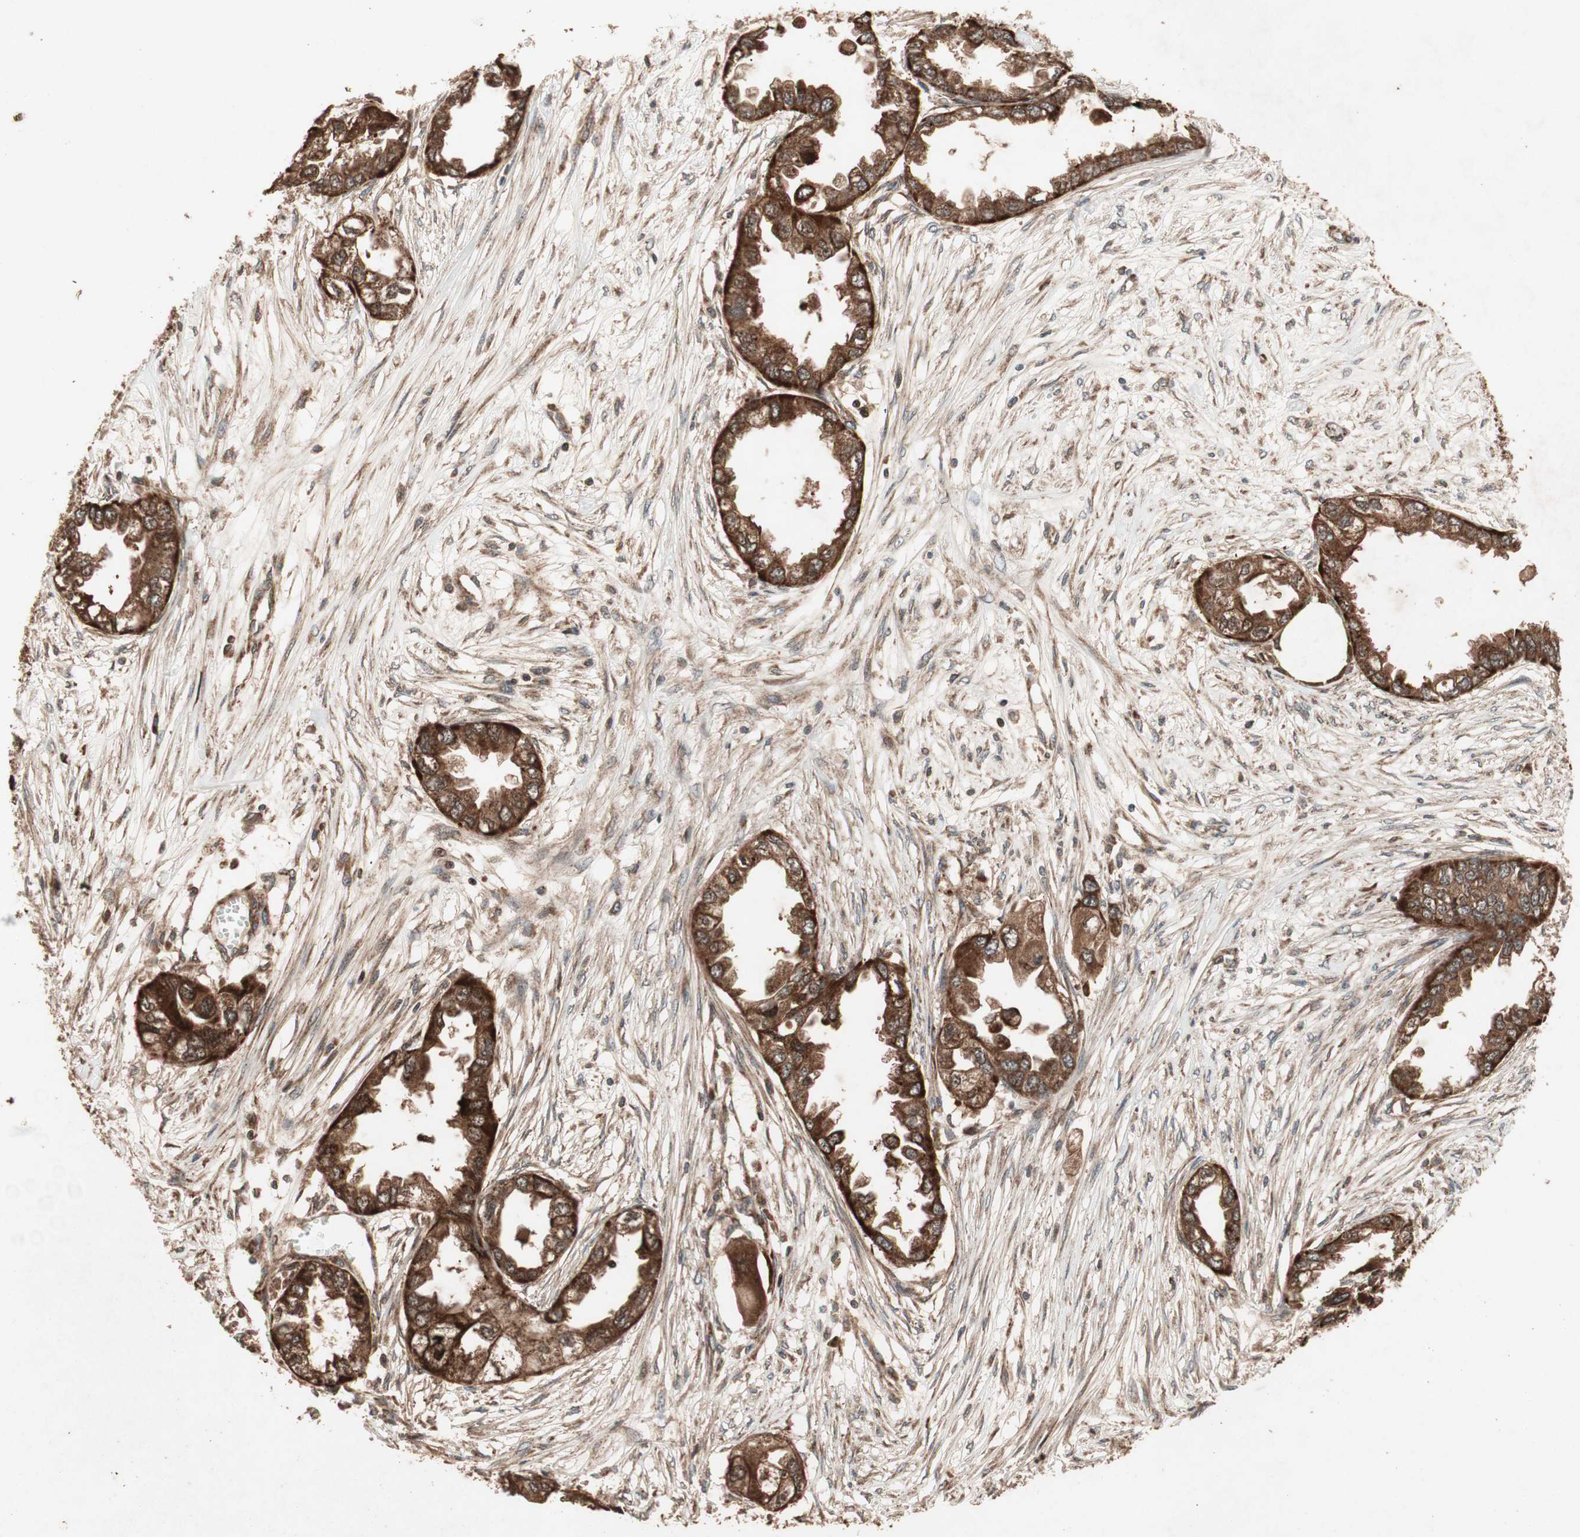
{"staining": {"intensity": "strong", "quantity": ">75%", "location": "cytoplasmic/membranous"}, "tissue": "endometrial cancer", "cell_type": "Tumor cells", "image_type": "cancer", "snomed": [{"axis": "morphology", "description": "Adenocarcinoma, NOS"}, {"axis": "topography", "description": "Endometrium"}], "caption": "The micrograph demonstrates a brown stain indicating the presence of a protein in the cytoplasmic/membranous of tumor cells in adenocarcinoma (endometrial).", "gene": "RAB1A", "patient": {"sex": "female", "age": 67}}